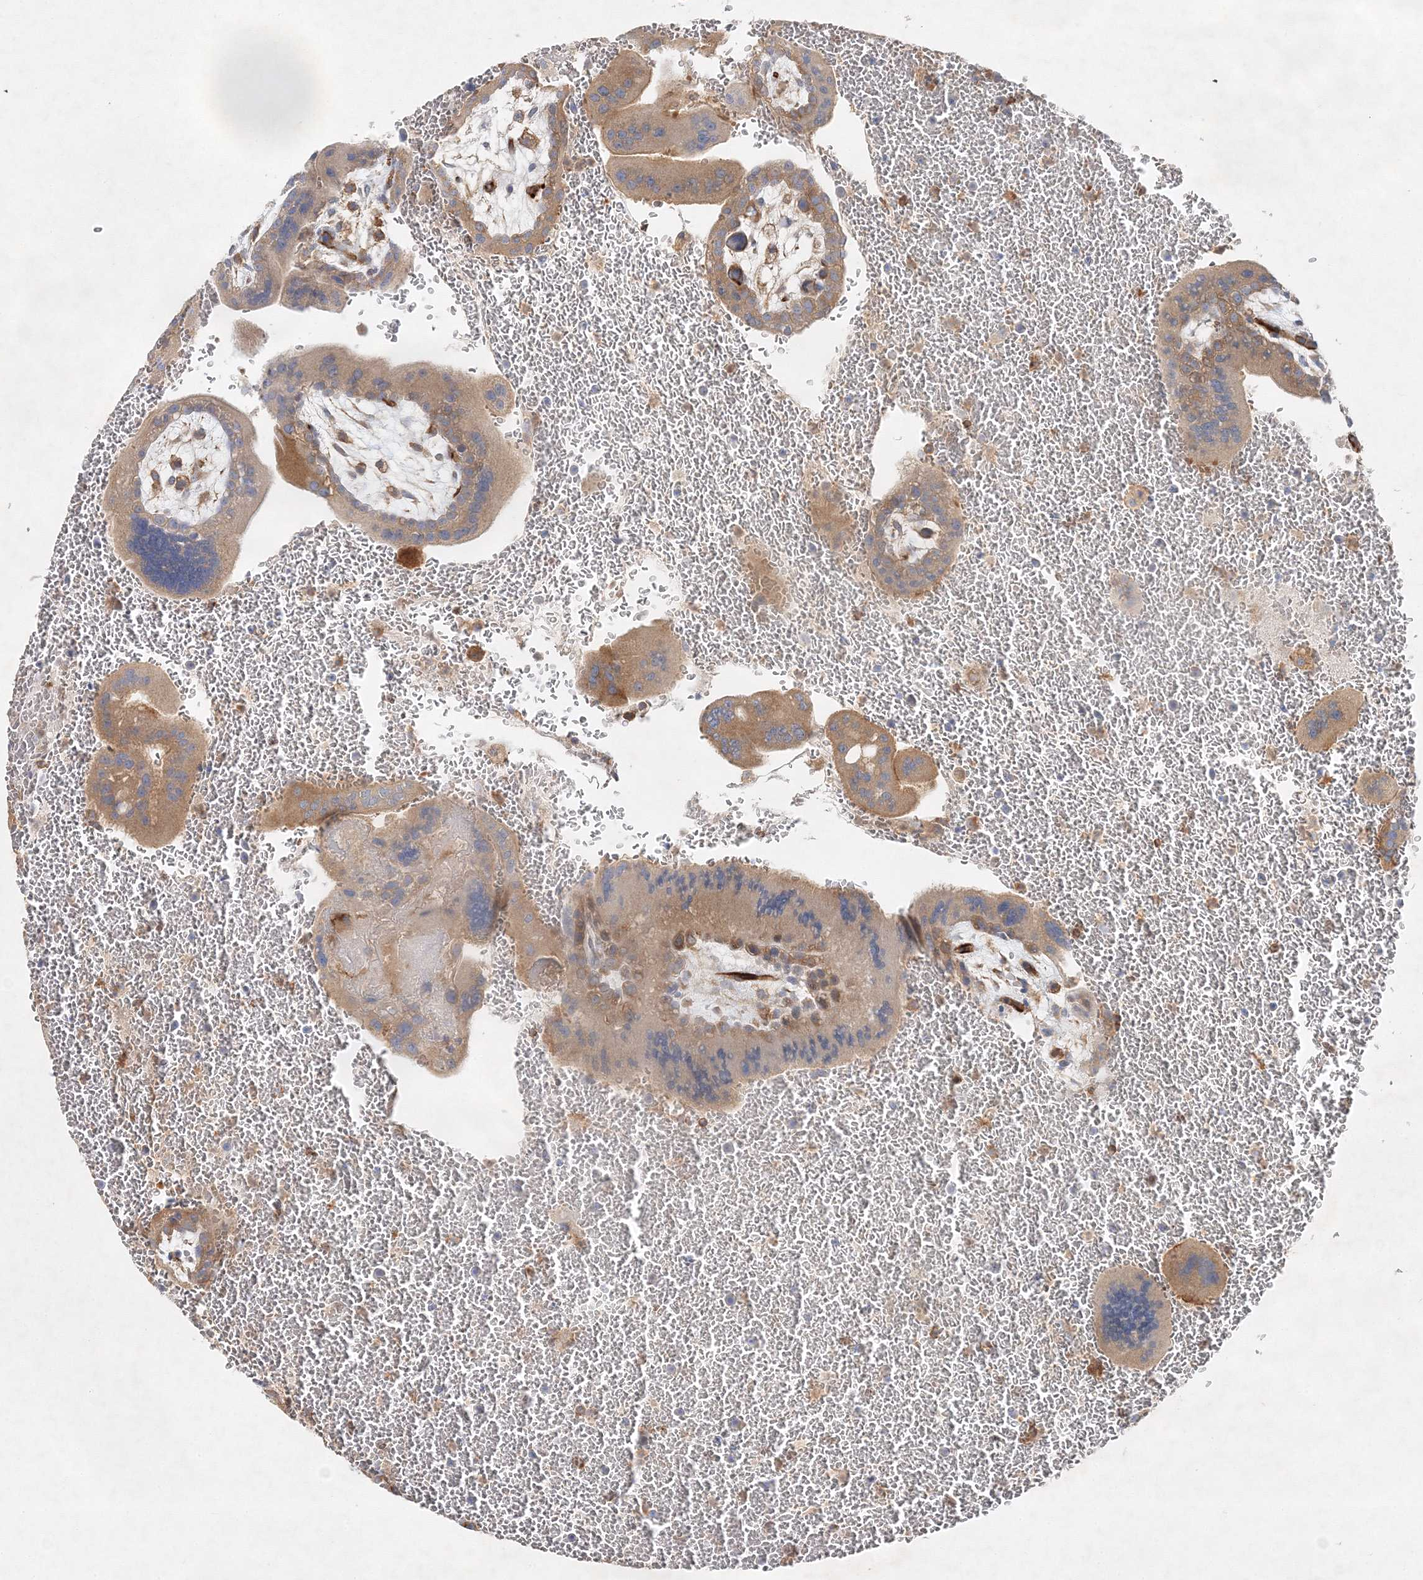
{"staining": {"intensity": "moderate", "quantity": "25%-75%", "location": "cytoplasmic/membranous"}, "tissue": "placenta", "cell_type": "Trophoblastic cells", "image_type": "normal", "snomed": [{"axis": "morphology", "description": "Normal tissue, NOS"}, {"axis": "topography", "description": "Placenta"}], "caption": "Moderate cytoplasmic/membranous positivity for a protein is present in approximately 25%-75% of trophoblastic cells of benign placenta using IHC.", "gene": "WDR37", "patient": {"sex": "female", "age": 35}}